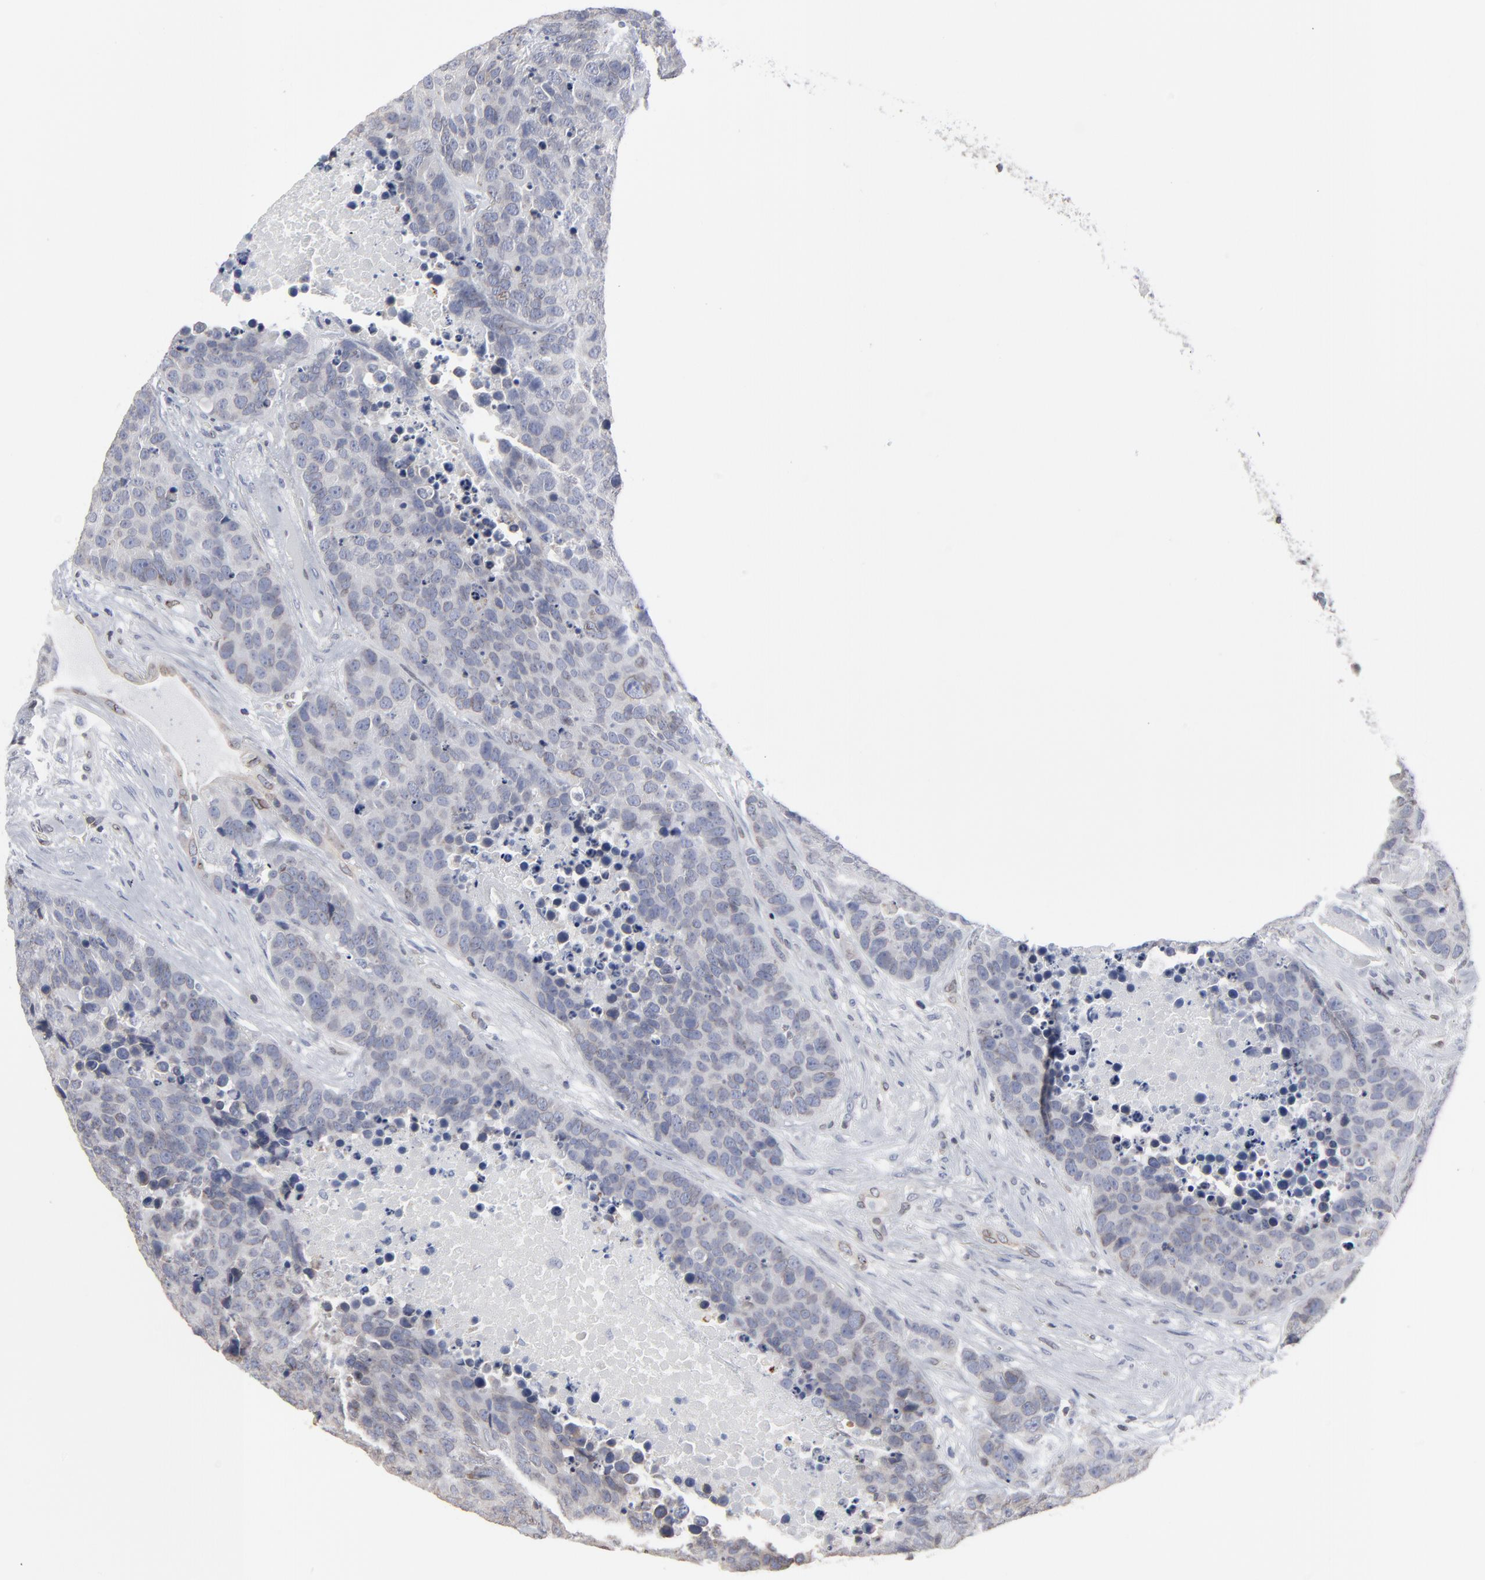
{"staining": {"intensity": "negative", "quantity": "none", "location": "none"}, "tissue": "carcinoid", "cell_type": "Tumor cells", "image_type": "cancer", "snomed": [{"axis": "morphology", "description": "Carcinoid, malignant, NOS"}, {"axis": "topography", "description": "Lung"}], "caption": "Immunohistochemistry (IHC) of carcinoid demonstrates no expression in tumor cells. The staining was performed using DAB (3,3'-diaminobenzidine) to visualize the protein expression in brown, while the nuclei were stained in blue with hematoxylin (Magnification: 20x).", "gene": "SYNE2", "patient": {"sex": "male", "age": 60}}